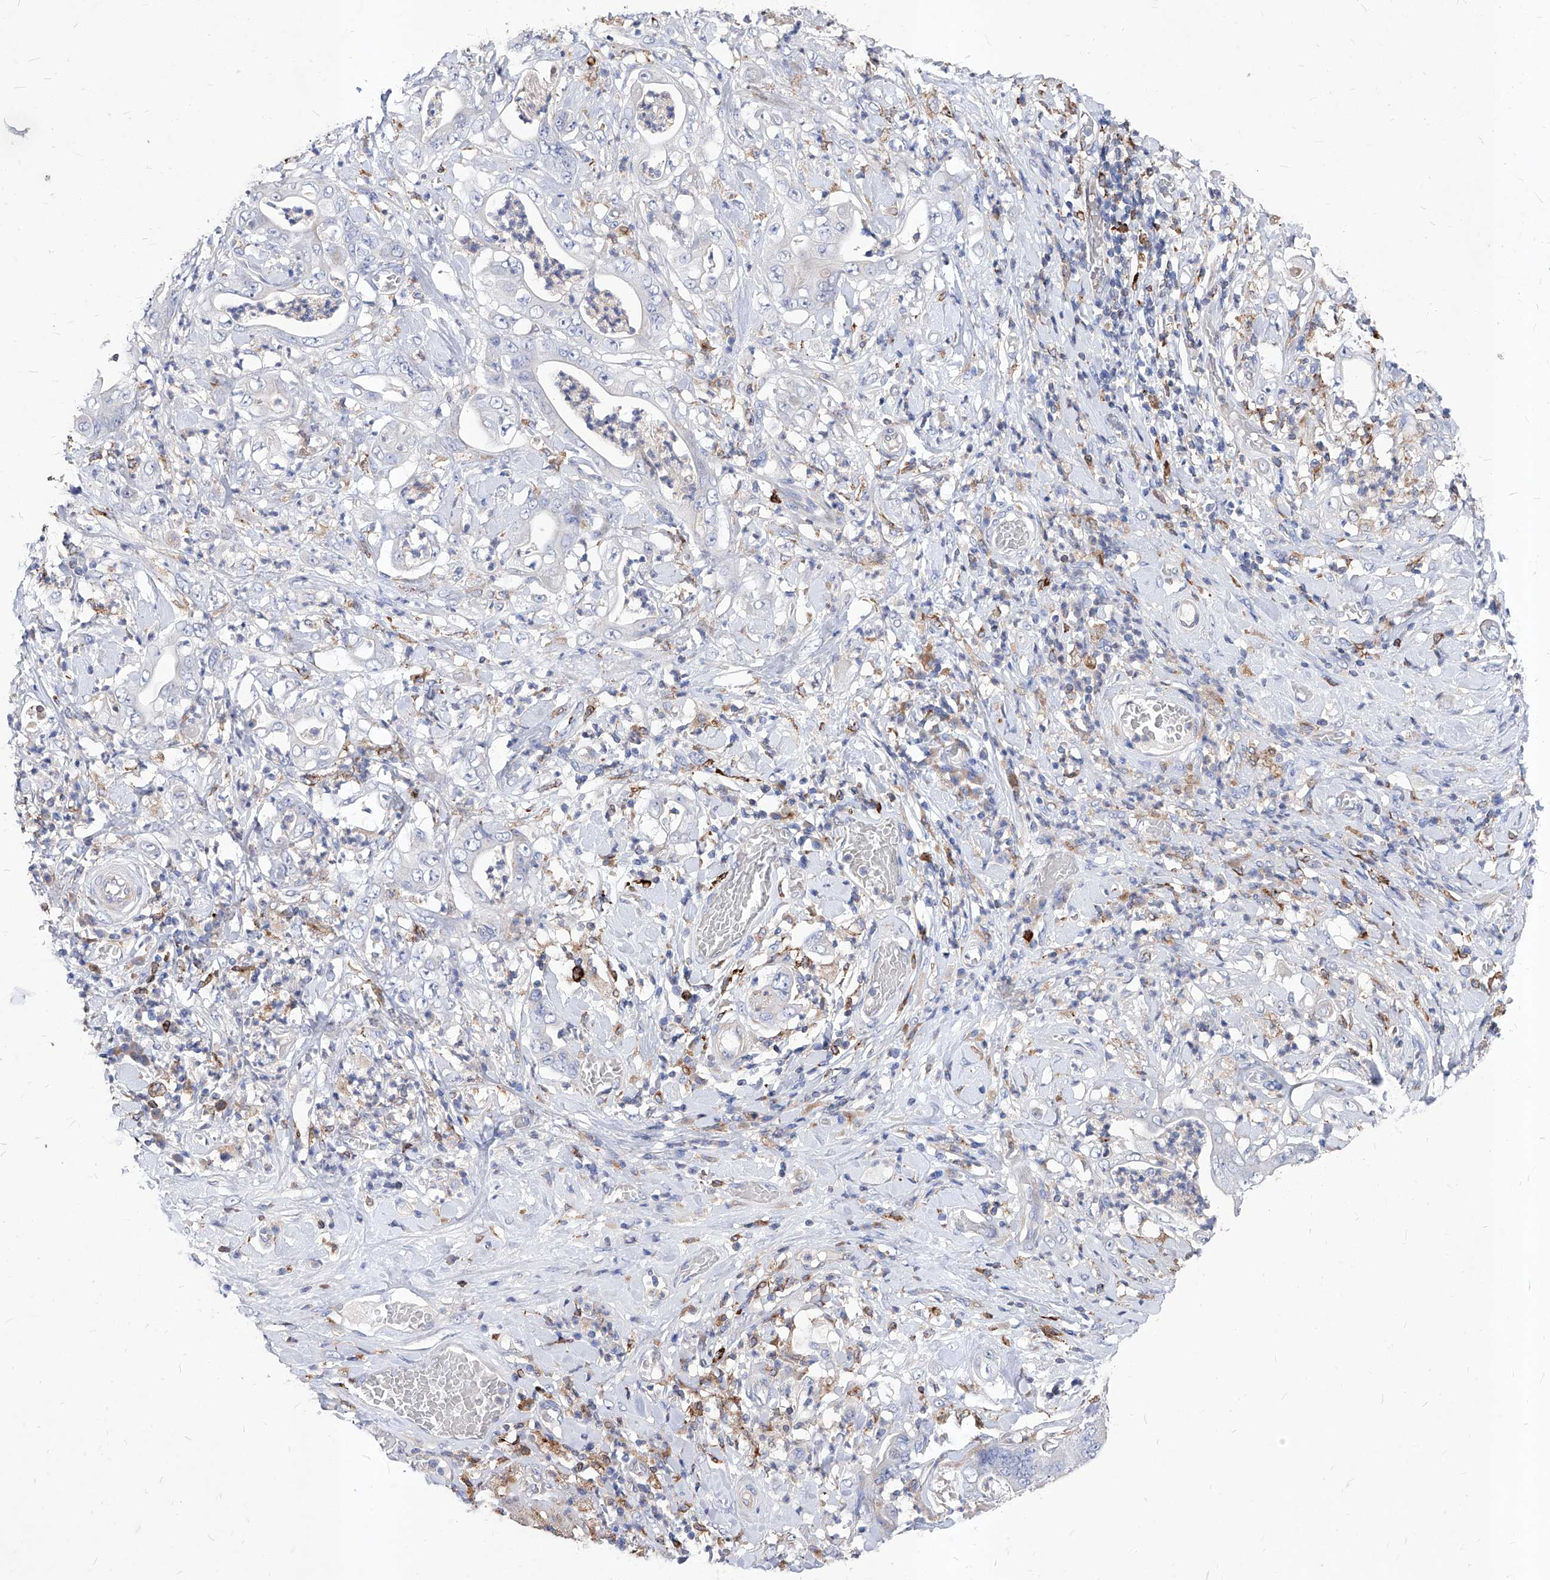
{"staining": {"intensity": "negative", "quantity": "none", "location": "none"}, "tissue": "stomach cancer", "cell_type": "Tumor cells", "image_type": "cancer", "snomed": [{"axis": "morphology", "description": "Adenocarcinoma, NOS"}, {"axis": "topography", "description": "Stomach"}], "caption": "Micrograph shows no significant protein staining in tumor cells of stomach cancer.", "gene": "UBOX5", "patient": {"sex": "female", "age": 73}}